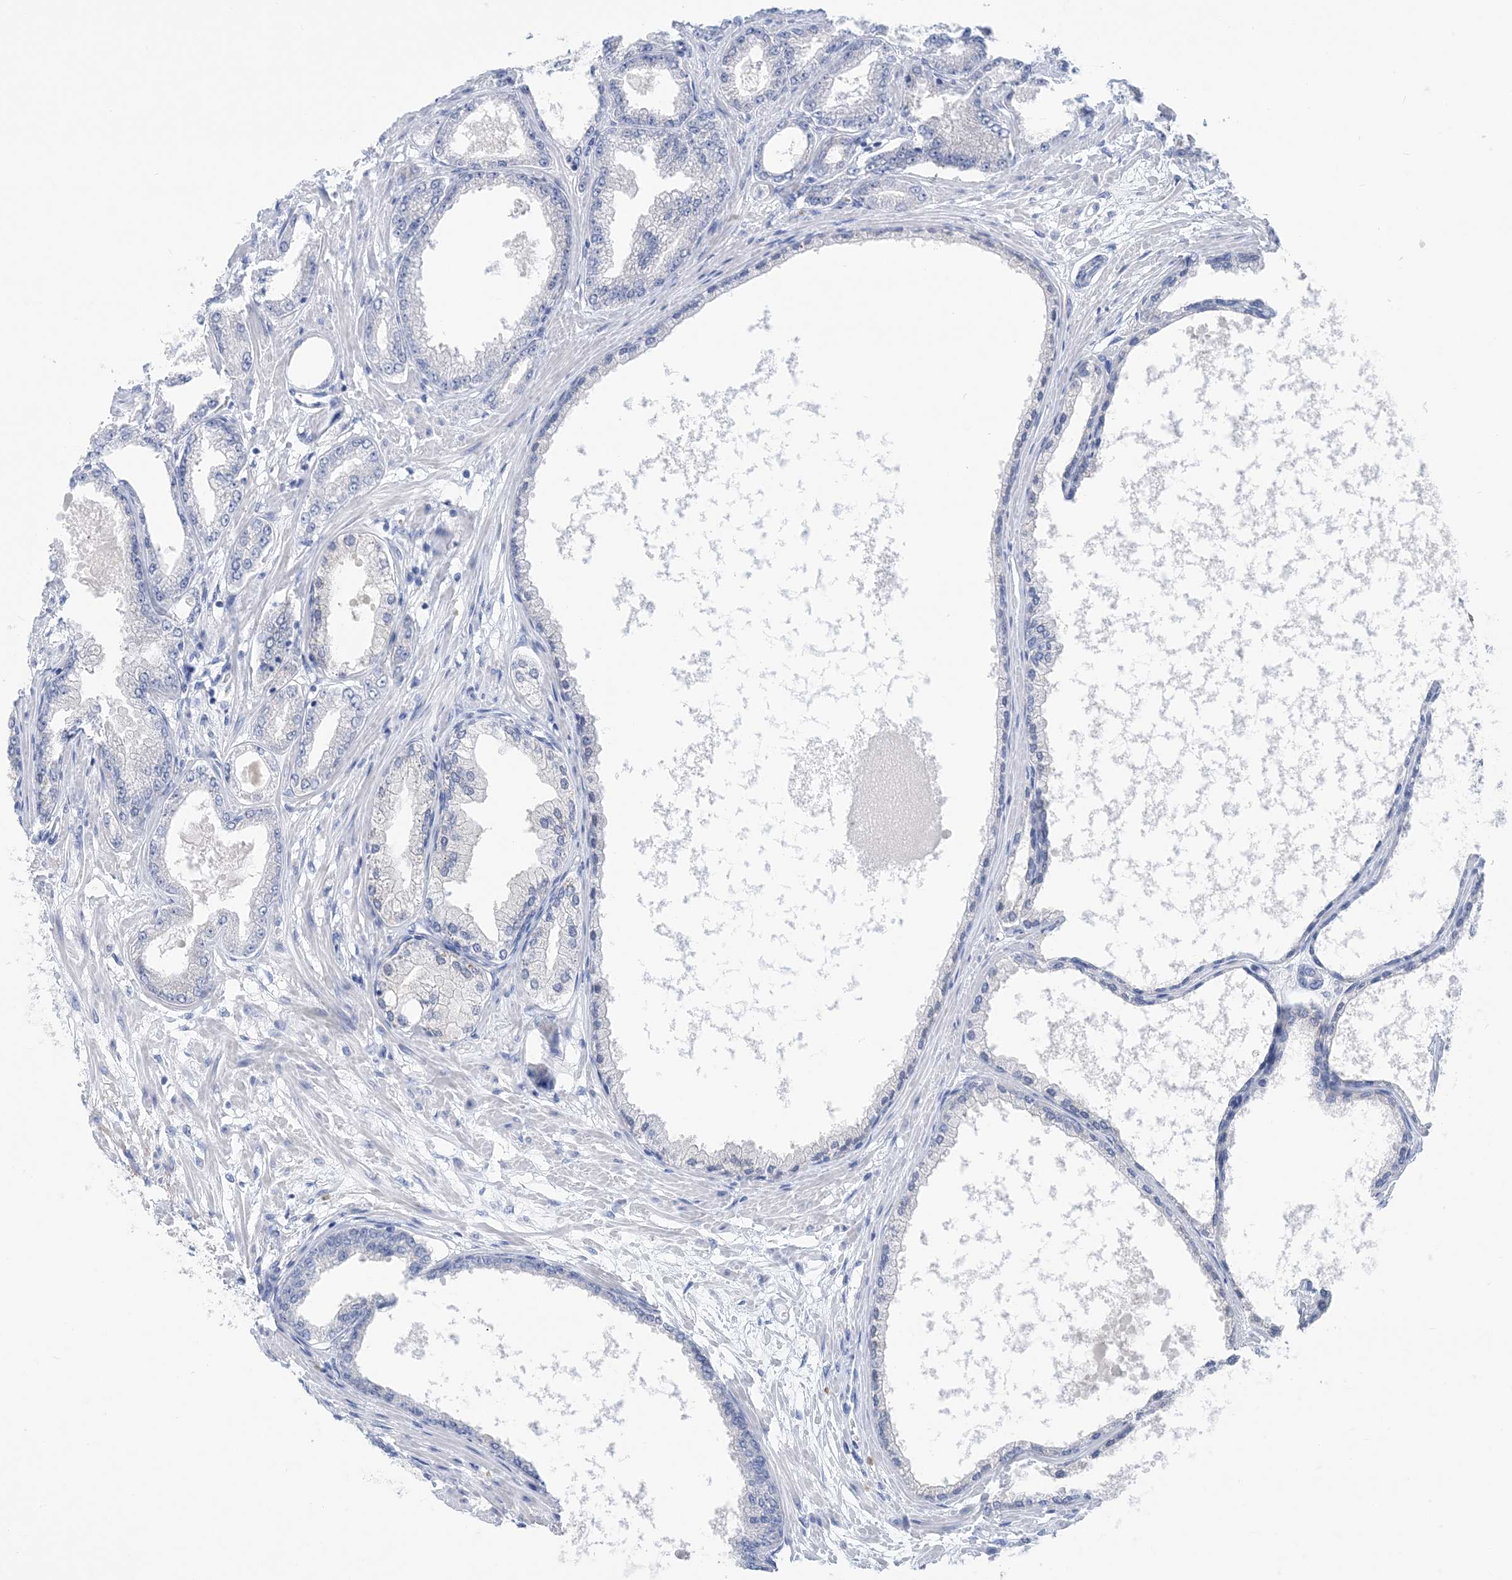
{"staining": {"intensity": "negative", "quantity": "none", "location": "none"}, "tissue": "prostate cancer", "cell_type": "Tumor cells", "image_type": "cancer", "snomed": [{"axis": "morphology", "description": "Adenocarcinoma, Low grade"}, {"axis": "topography", "description": "Prostate"}], "caption": "Immunohistochemical staining of human prostate cancer displays no significant positivity in tumor cells.", "gene": "SH3YL1", "patient": {"sex": "male", "age": 63}}